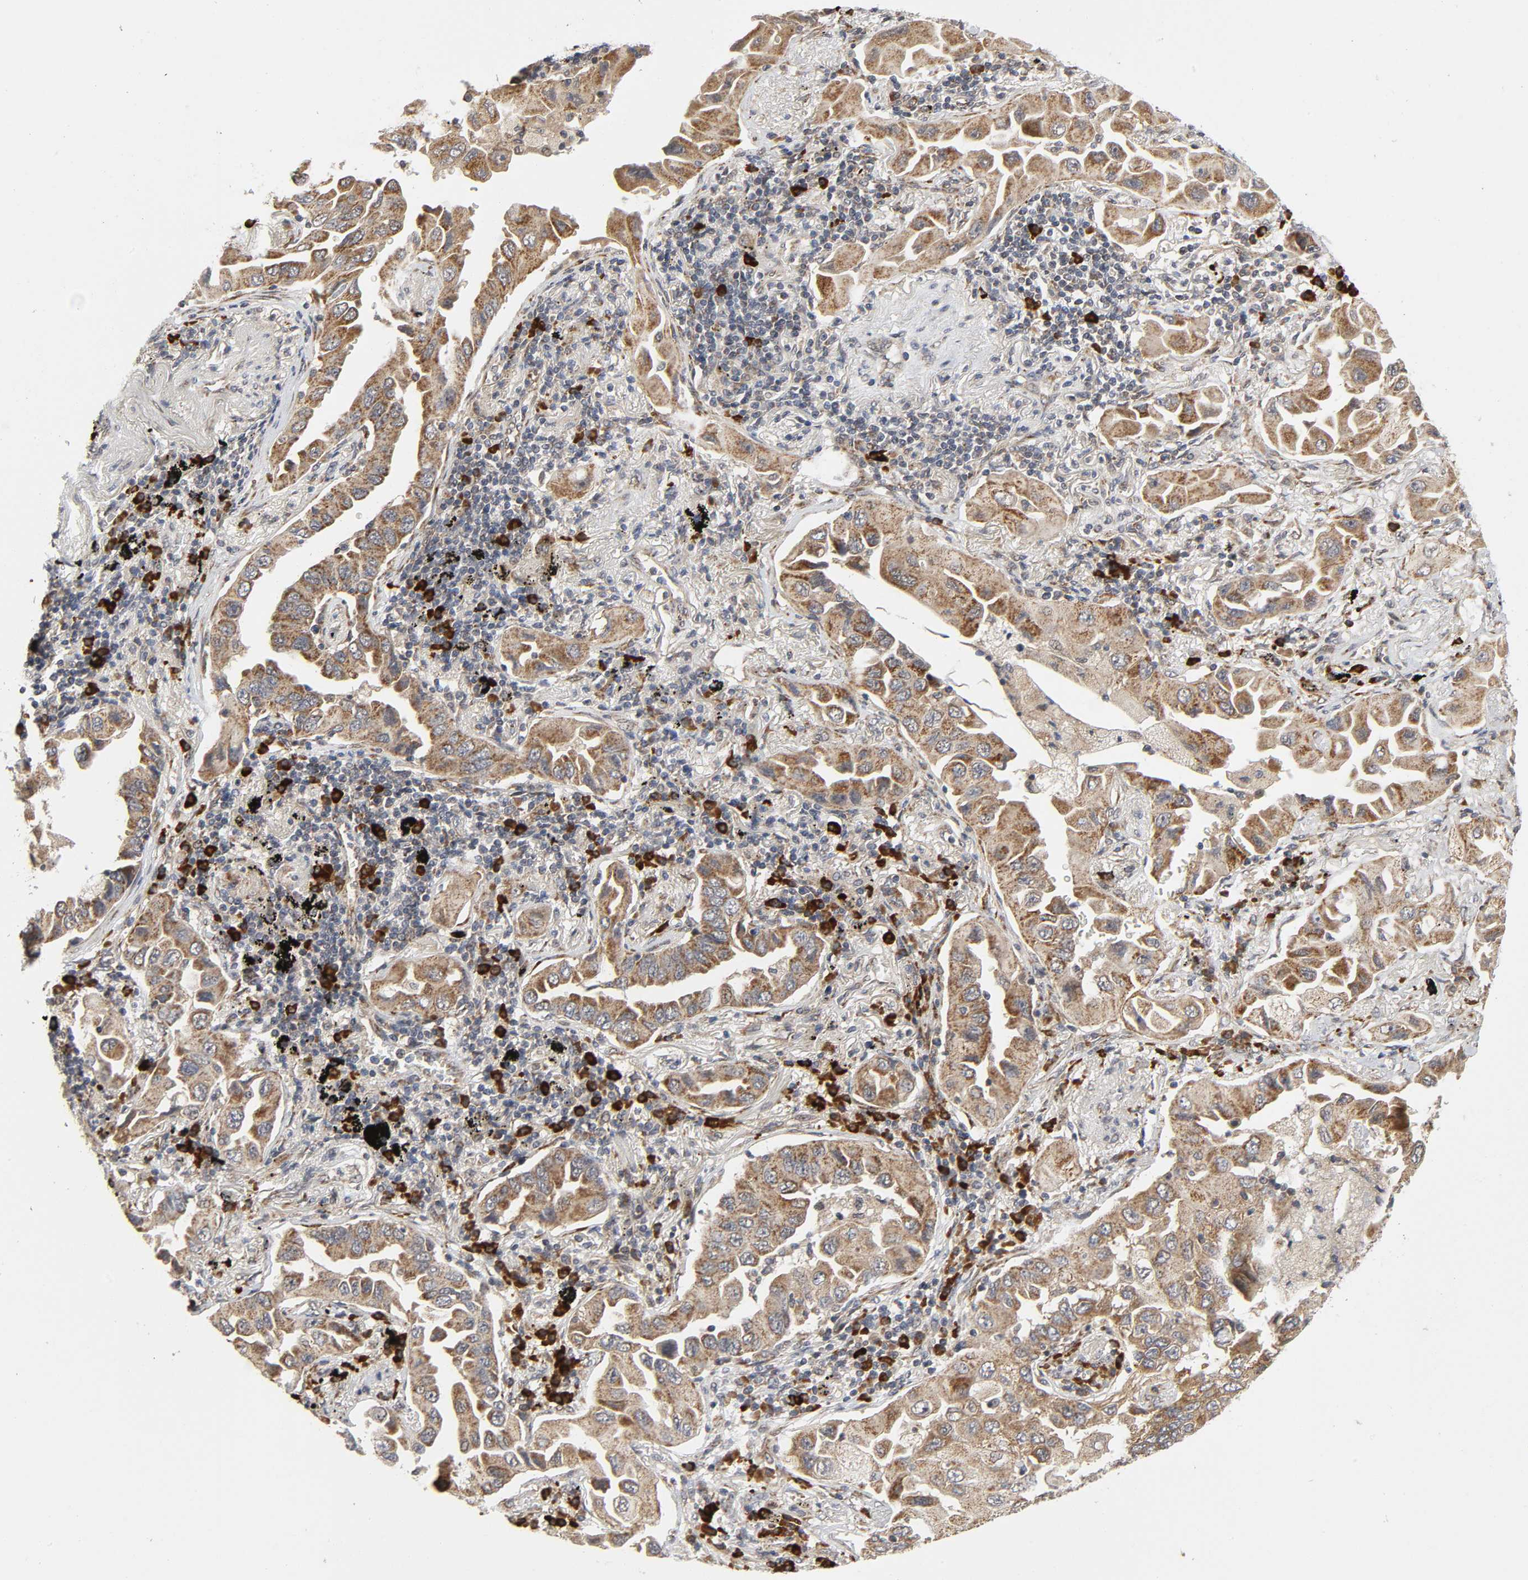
{"staining": {"intensity": "moderate", "quantity": ">75%", "location": "cytoplasmic/membranous"}, "tissue": "lung cancer", "cell_type": "Tumor cells", "image_type": "cancer", "snomed": [{"axis": "morphology", "description": "Adenocarcinoma, NOS"}, {"axis": "topography", "description": "Lung"}], "caption": "Tumor cells show moderate cytoplasmic/membranous positivity in about >75% of cells in lung adenocarcinoma.", "gene": "SLC30A9", "patient": {"sex": "female", "age": 65}}